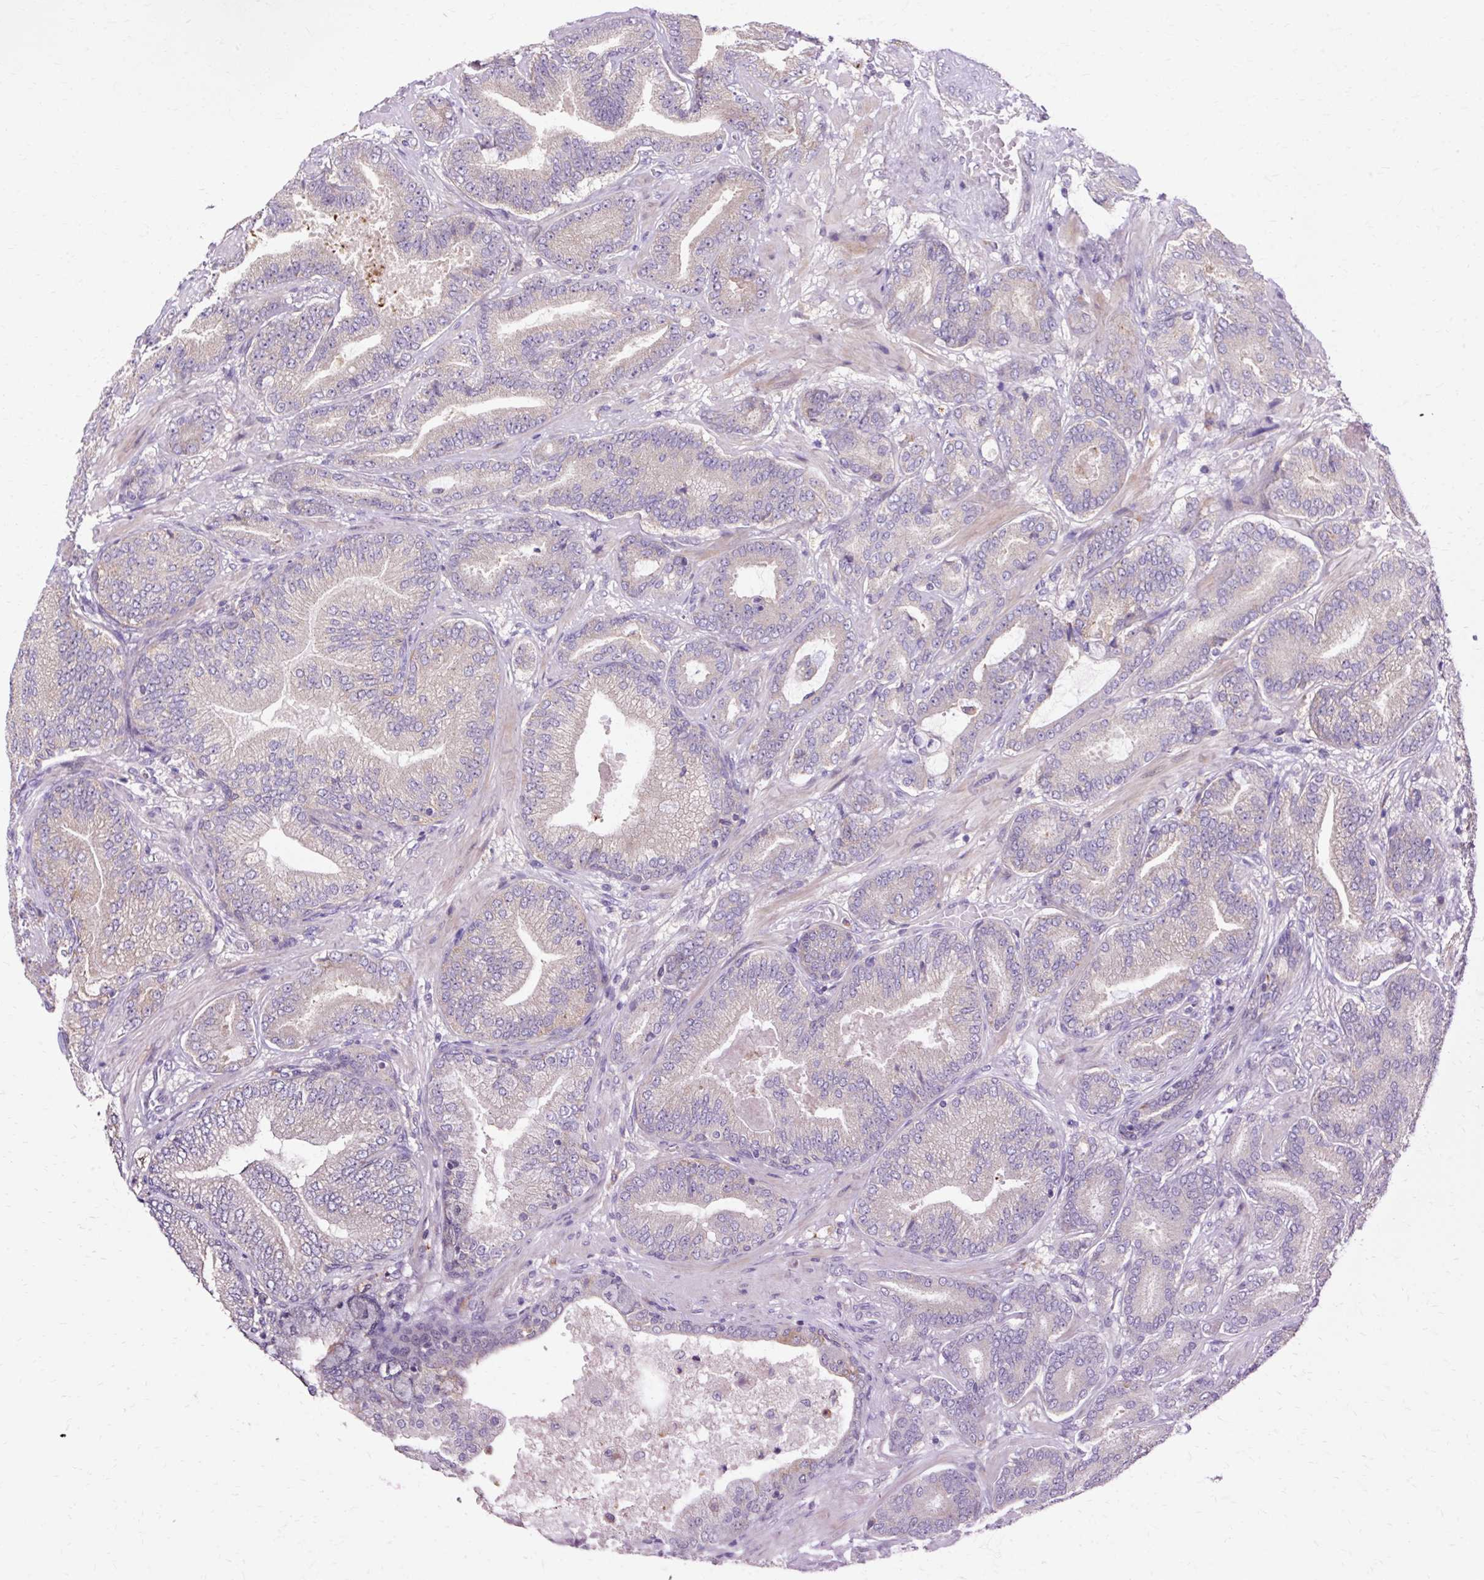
{"staining": {"intensity": "negative", "quantity": "none", "location": "none"}, "tissue": "prostate cancer", "cell_type": "Tumor cells", "image_type": "cancer", "snomed": [{"axis": "morphology", "description": "Adenocarcinoma, Low grade"}, {"axis": "topography", "description": "Prostate and seminal vesicle, NOS"}], "caption": "Prostate cancer (adenocarcinoma (low-grade)) was stained to show a protein in brown. There is no significant expression in tumor cells.", "gene": "GEMIN2", "patient": {"sex": "male", "age": 61}}